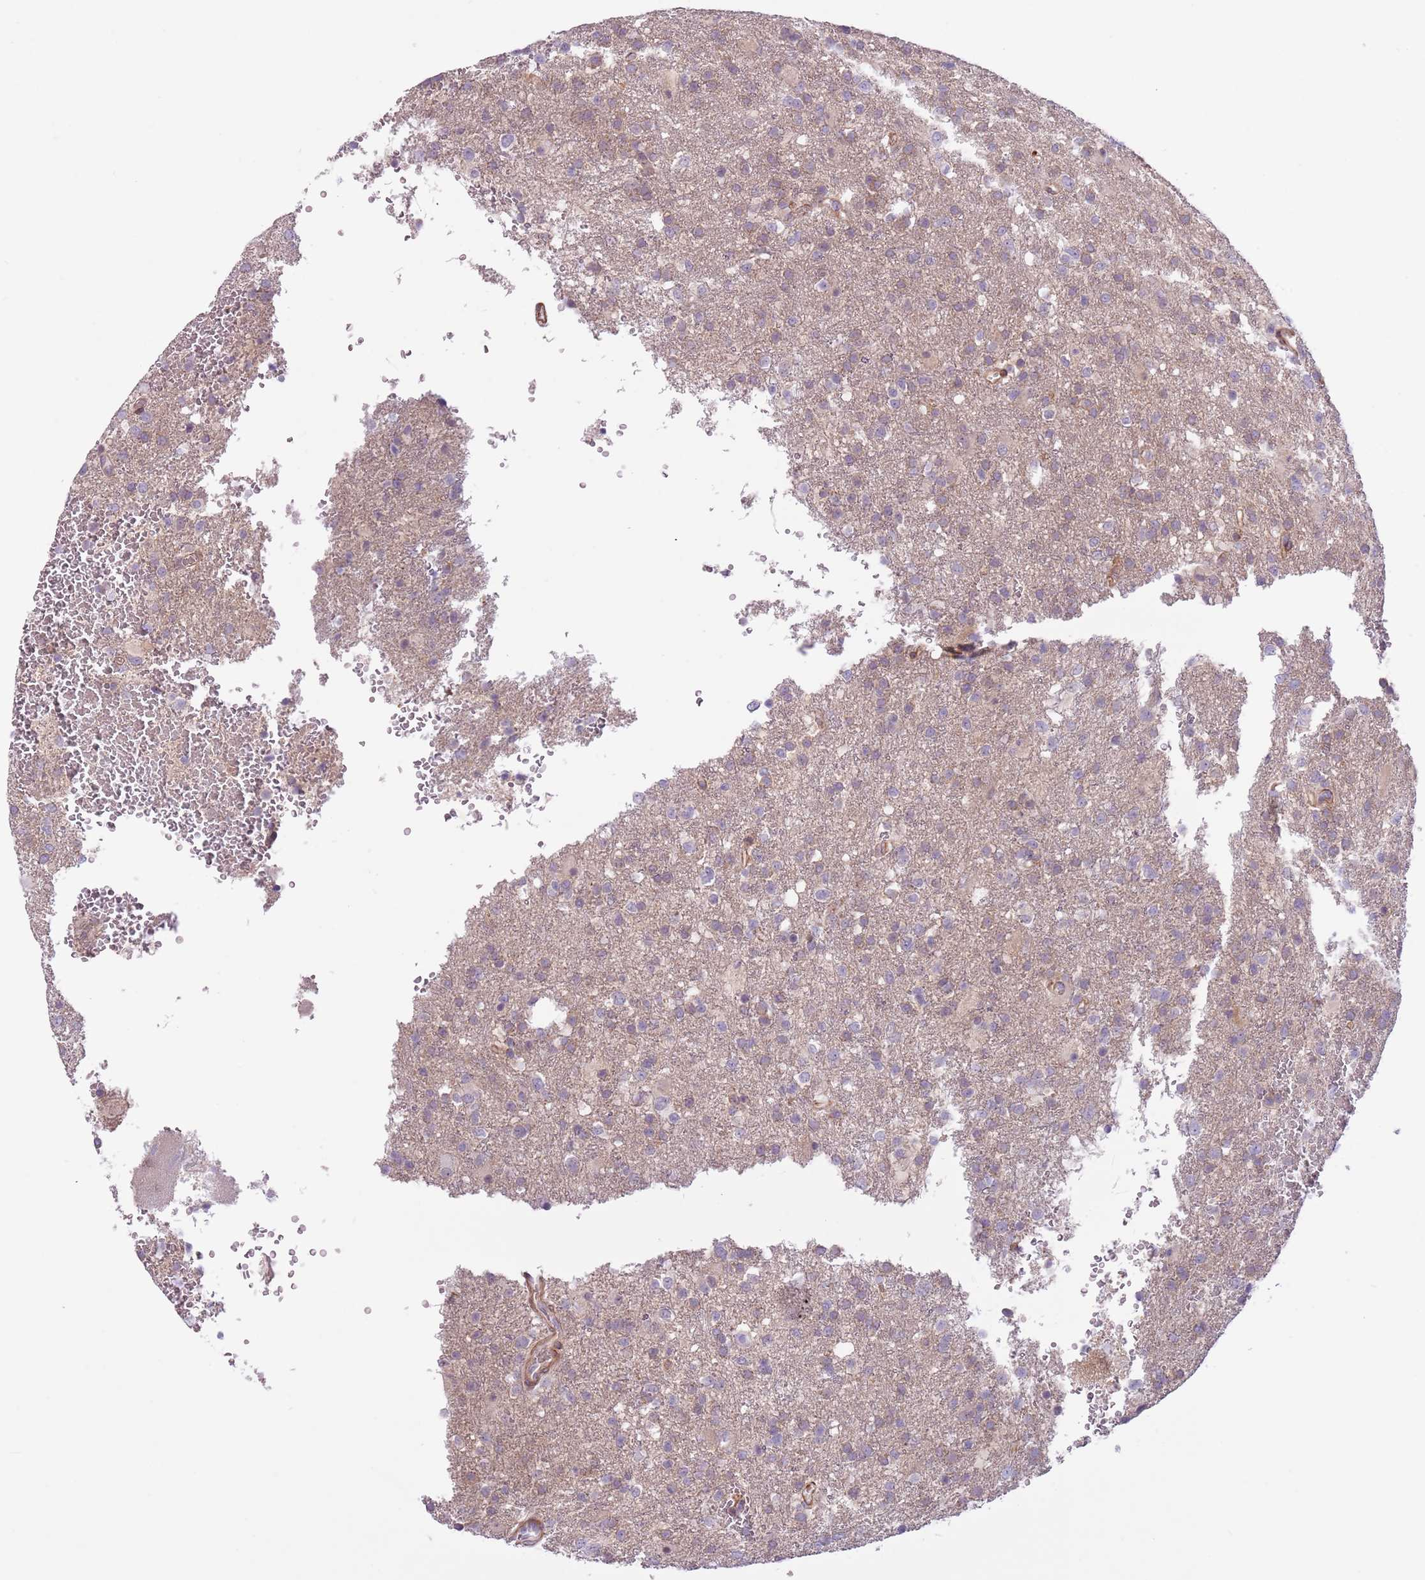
{"staining": {"intensity": "weak", "quantity": "<25%", "location": "cytoplasmic/membranous"}, "tissue": "glioma", "cell_type": "Tumor cells", "image_type": "cancer", "snomed": [{"axis": "morphology", "description": "Glioma, malignant, High grade"}, {"axis": "topography", "description": "Brain"}], "caption": "A micrograph of glioma stained for a protein displays no brown staining in tumor cells. (DAB (3,3'-diaminobenzidine) immunohistochemistry (IHC) with hematoxylin counter stain).", "gene": "MRO", "patient": {"sex": "female", "age": 74}}